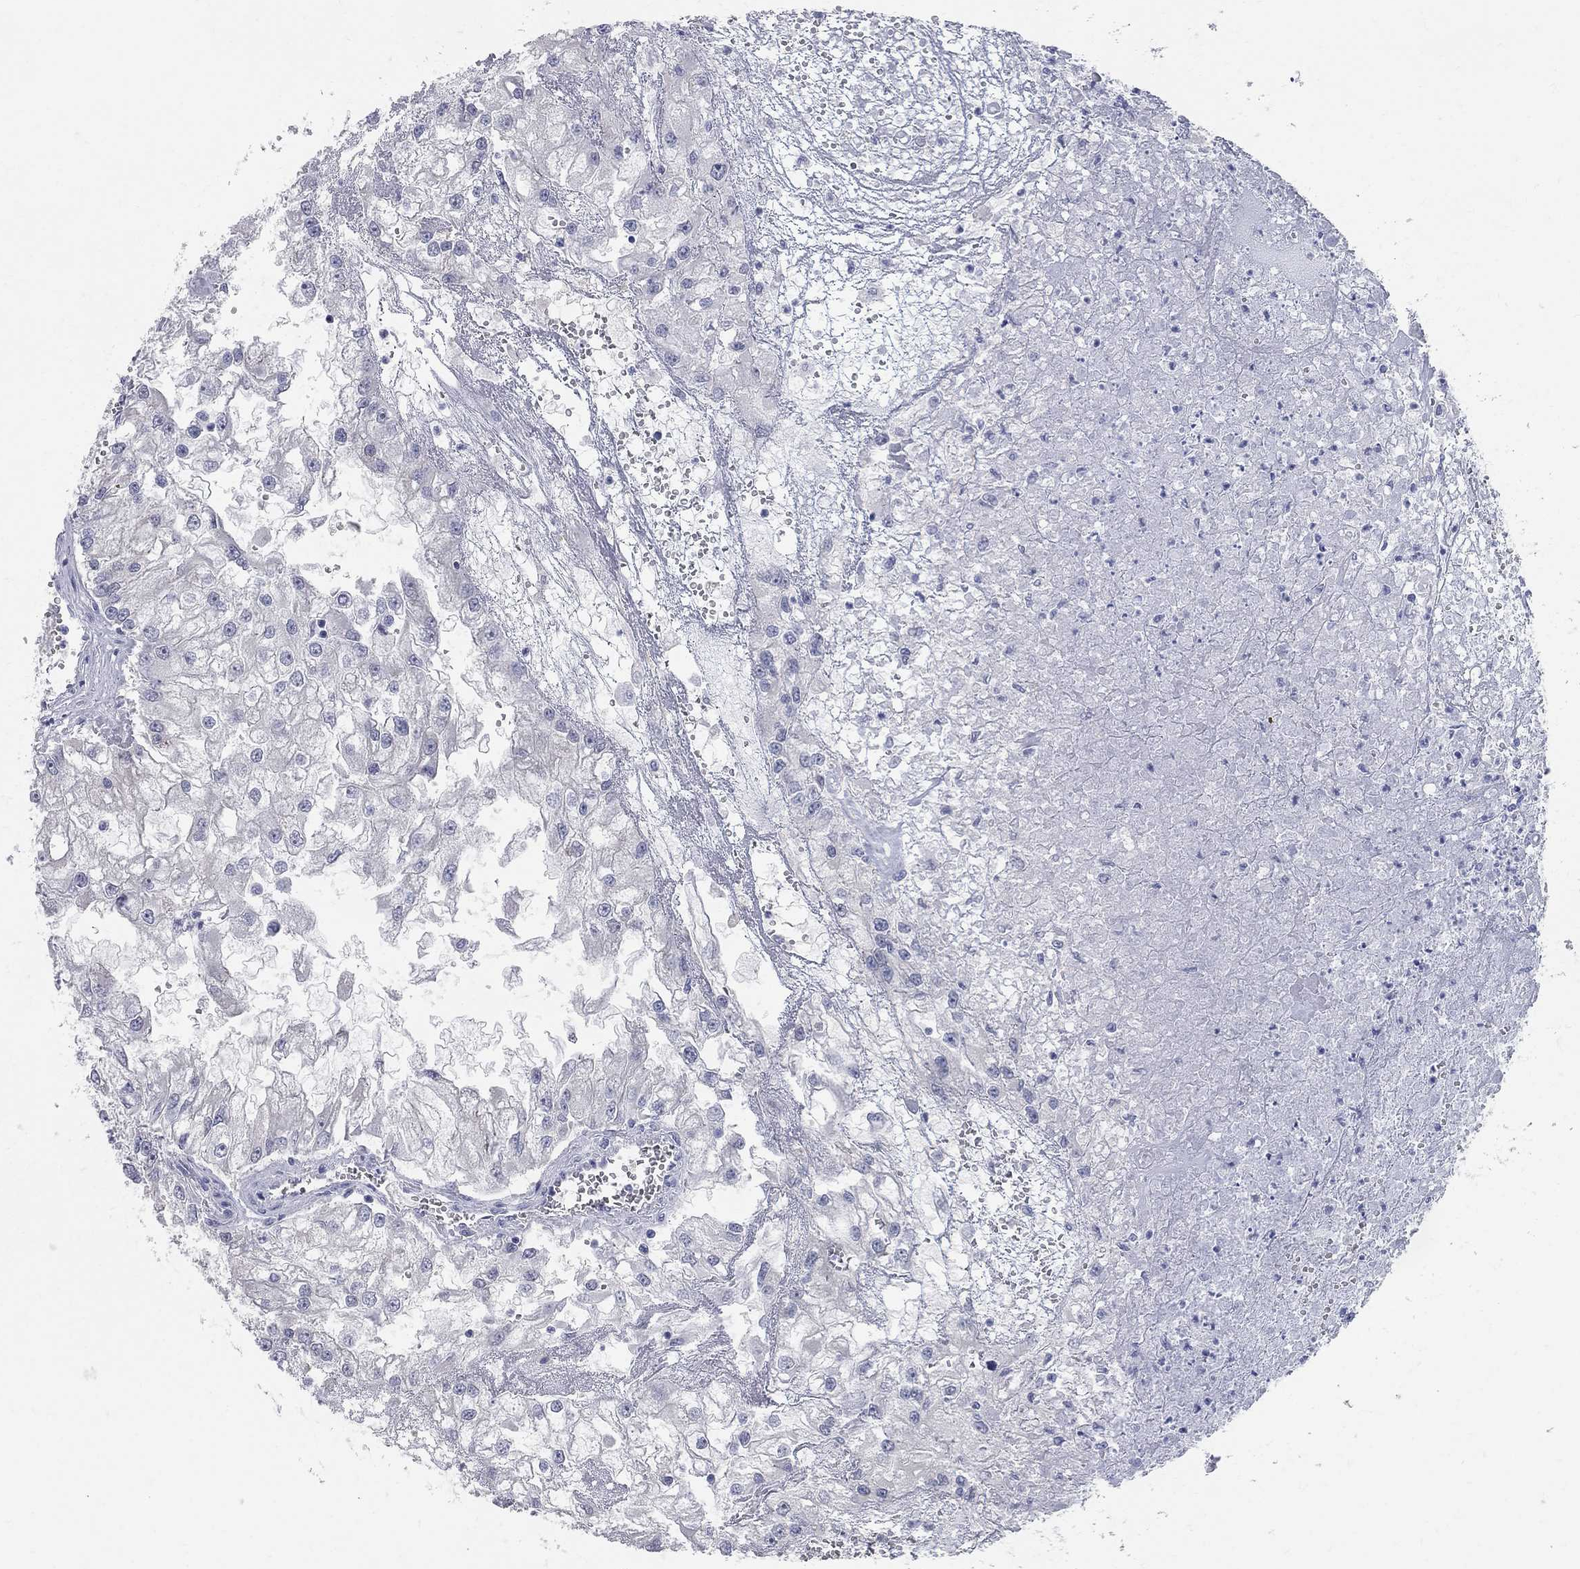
{"staining": {"intensity": "negative", "quantity": "none", "location": "none"}, "tissue": "renal cancer", "cell_type": "Tumor cells", "image_type": "cancer", "snomed": [{"axis": "morphology", "description": "Adenocarcinoma, NOS"}, {"axis": "topography", "description": "Kidney"}], "caption": "IHC micrograph of neoplastic tissue: renal adenocarcinoma stained with DAB displays no significant protein staining in tumor cells.", "gene": "AOX1", "patient": {"sex": "male", "age": 59}}